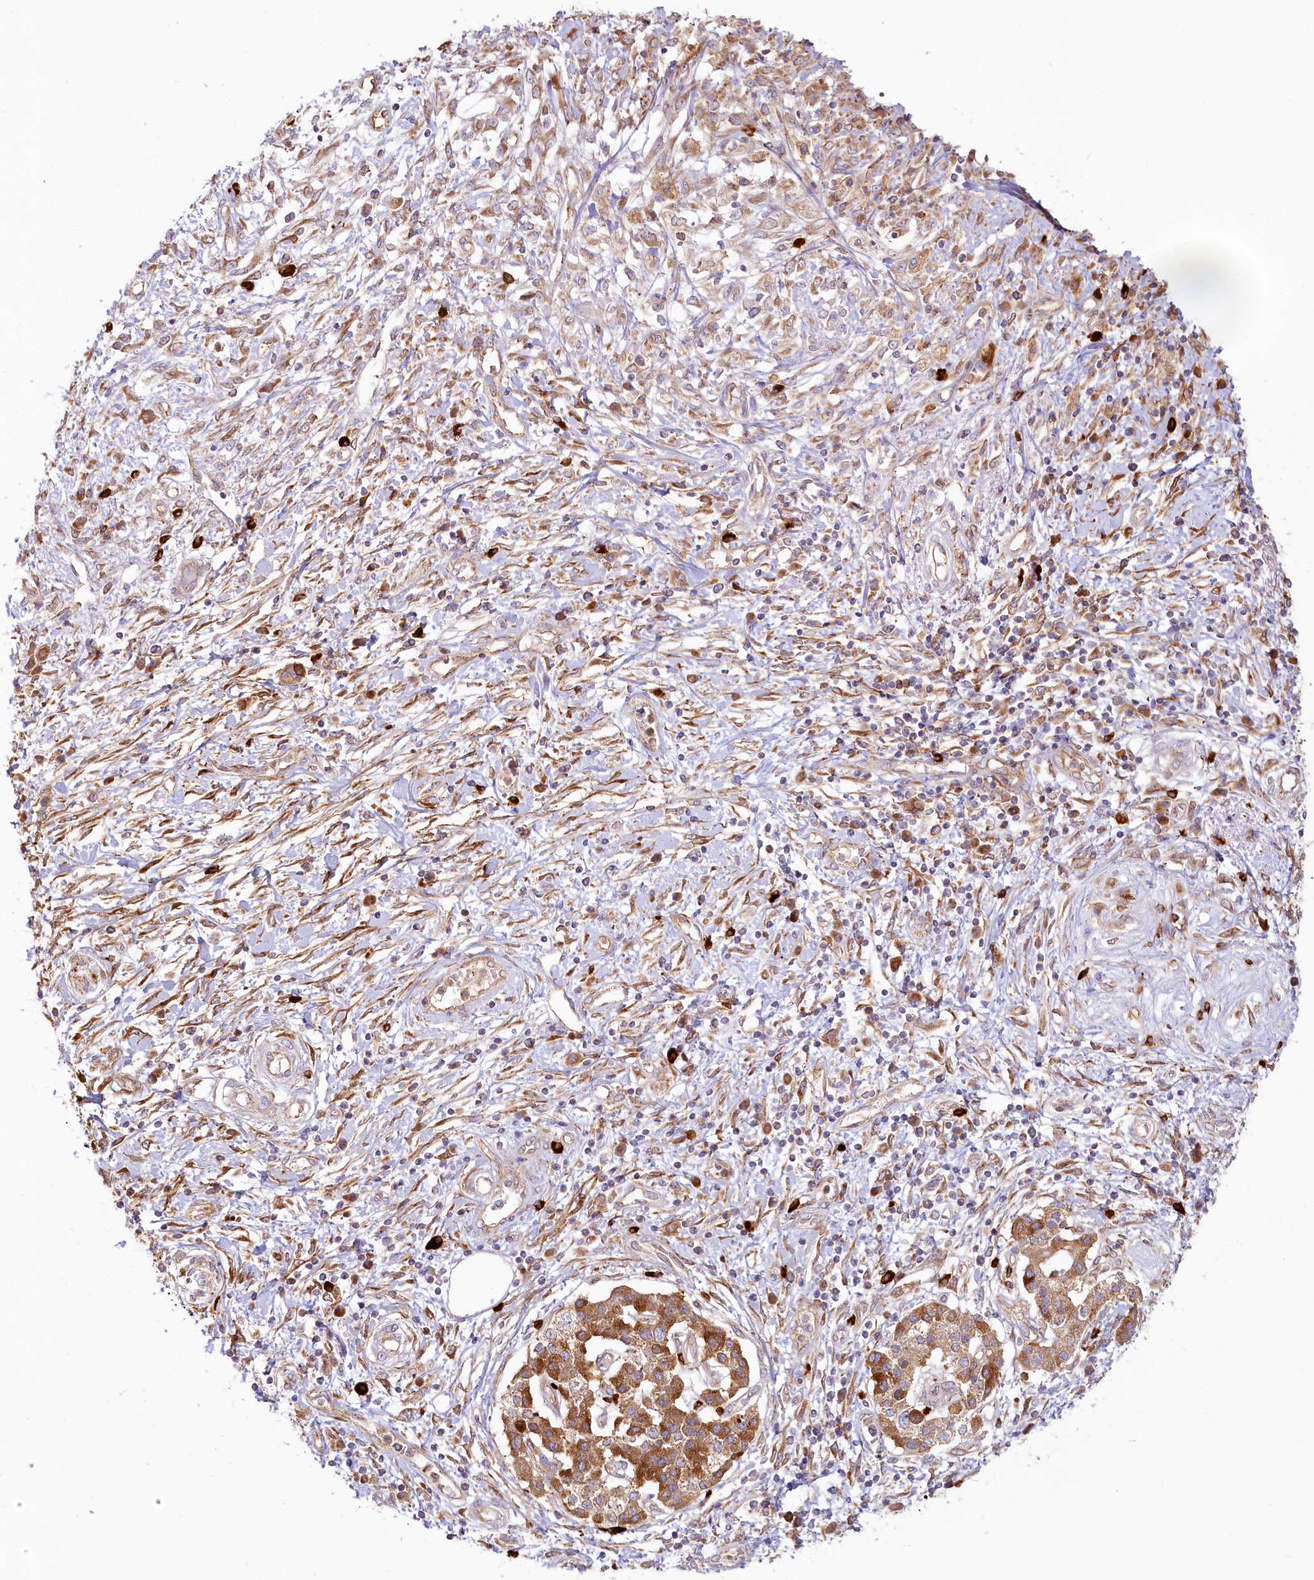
{"staining": {"intensity": "moderate", "quantity": ">75%", "location": "cytoplasmic/membranous"}, "tissue": "pancreatic cancer", "cell_type": "Tumor cells", "image_type": "cancer", "snomed": [{"axis": "morphology", "description": "Adenocarcinoma, NOS"}, {"axis": "topography", "description": "Pancreas"}], "caption": "A photomicrograph of human pancreatic cancer (adenocarcinoma) stained for a protein demonstrates moderate cytoplasmic/membranous brown staining in tumor cells.", "gene": "HARS2", "patient": {"sex": "female", "age": 56}}